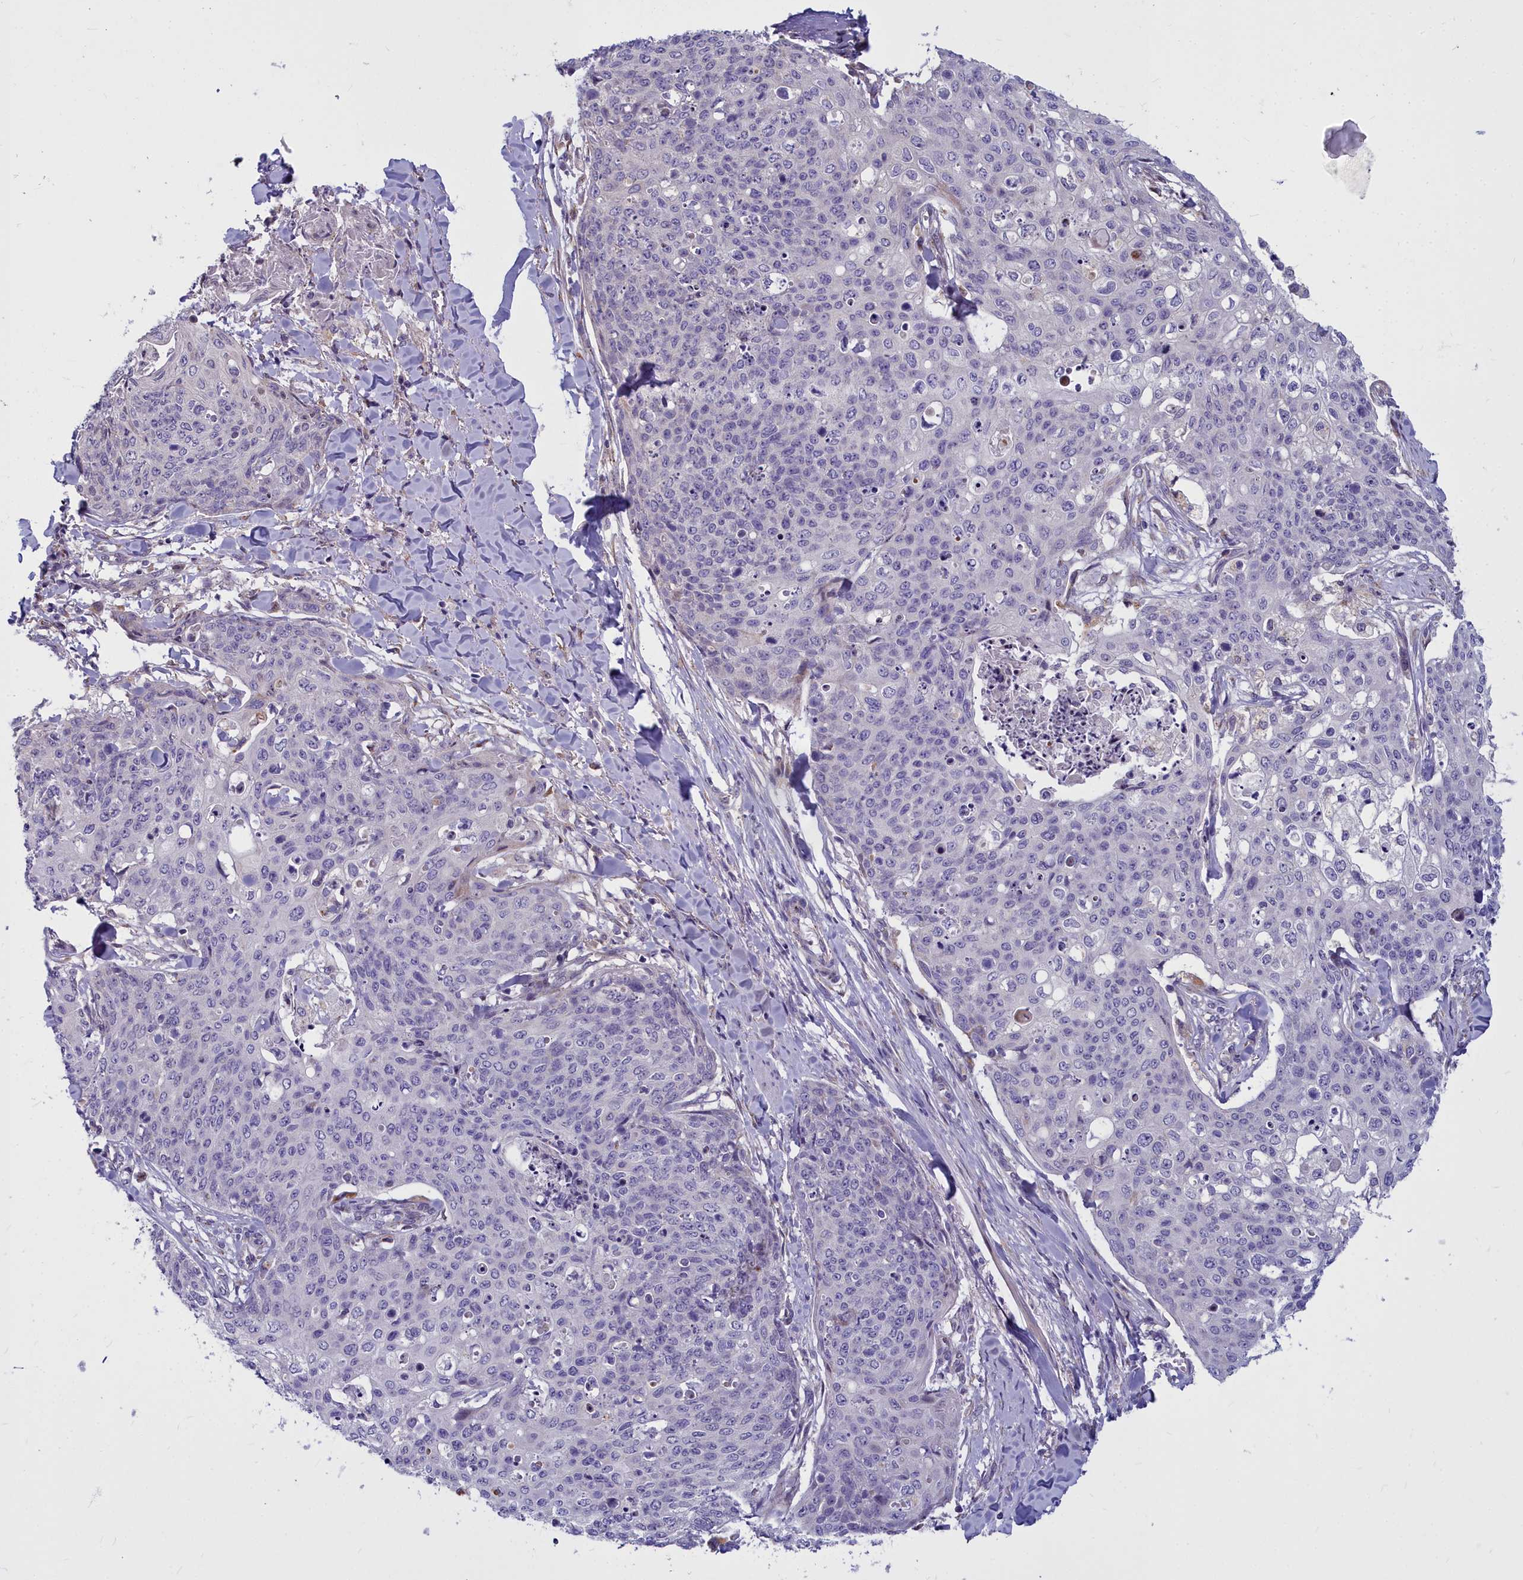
{"staining": {"intensity": "negative", "quantity": "none", "location": "none"}, "tissue": "skin cancer", "cell_type": "Tumor cells", "image_type": "cancer", "snomed": [{"axis": "morphology", "description": "Squamous cell carcinoma, NOS"}, {"axis": "topography", "description": "Skin"}, {"axis": "topography", "description": "Vulva"}], "caption": "Immunohistochemistry micrograph of skin cancer stained for a protein (brown), which displays no positivity in tumor cells.", "gene": "WDPCP", "patient": {"sex": "female", "age": 85}}